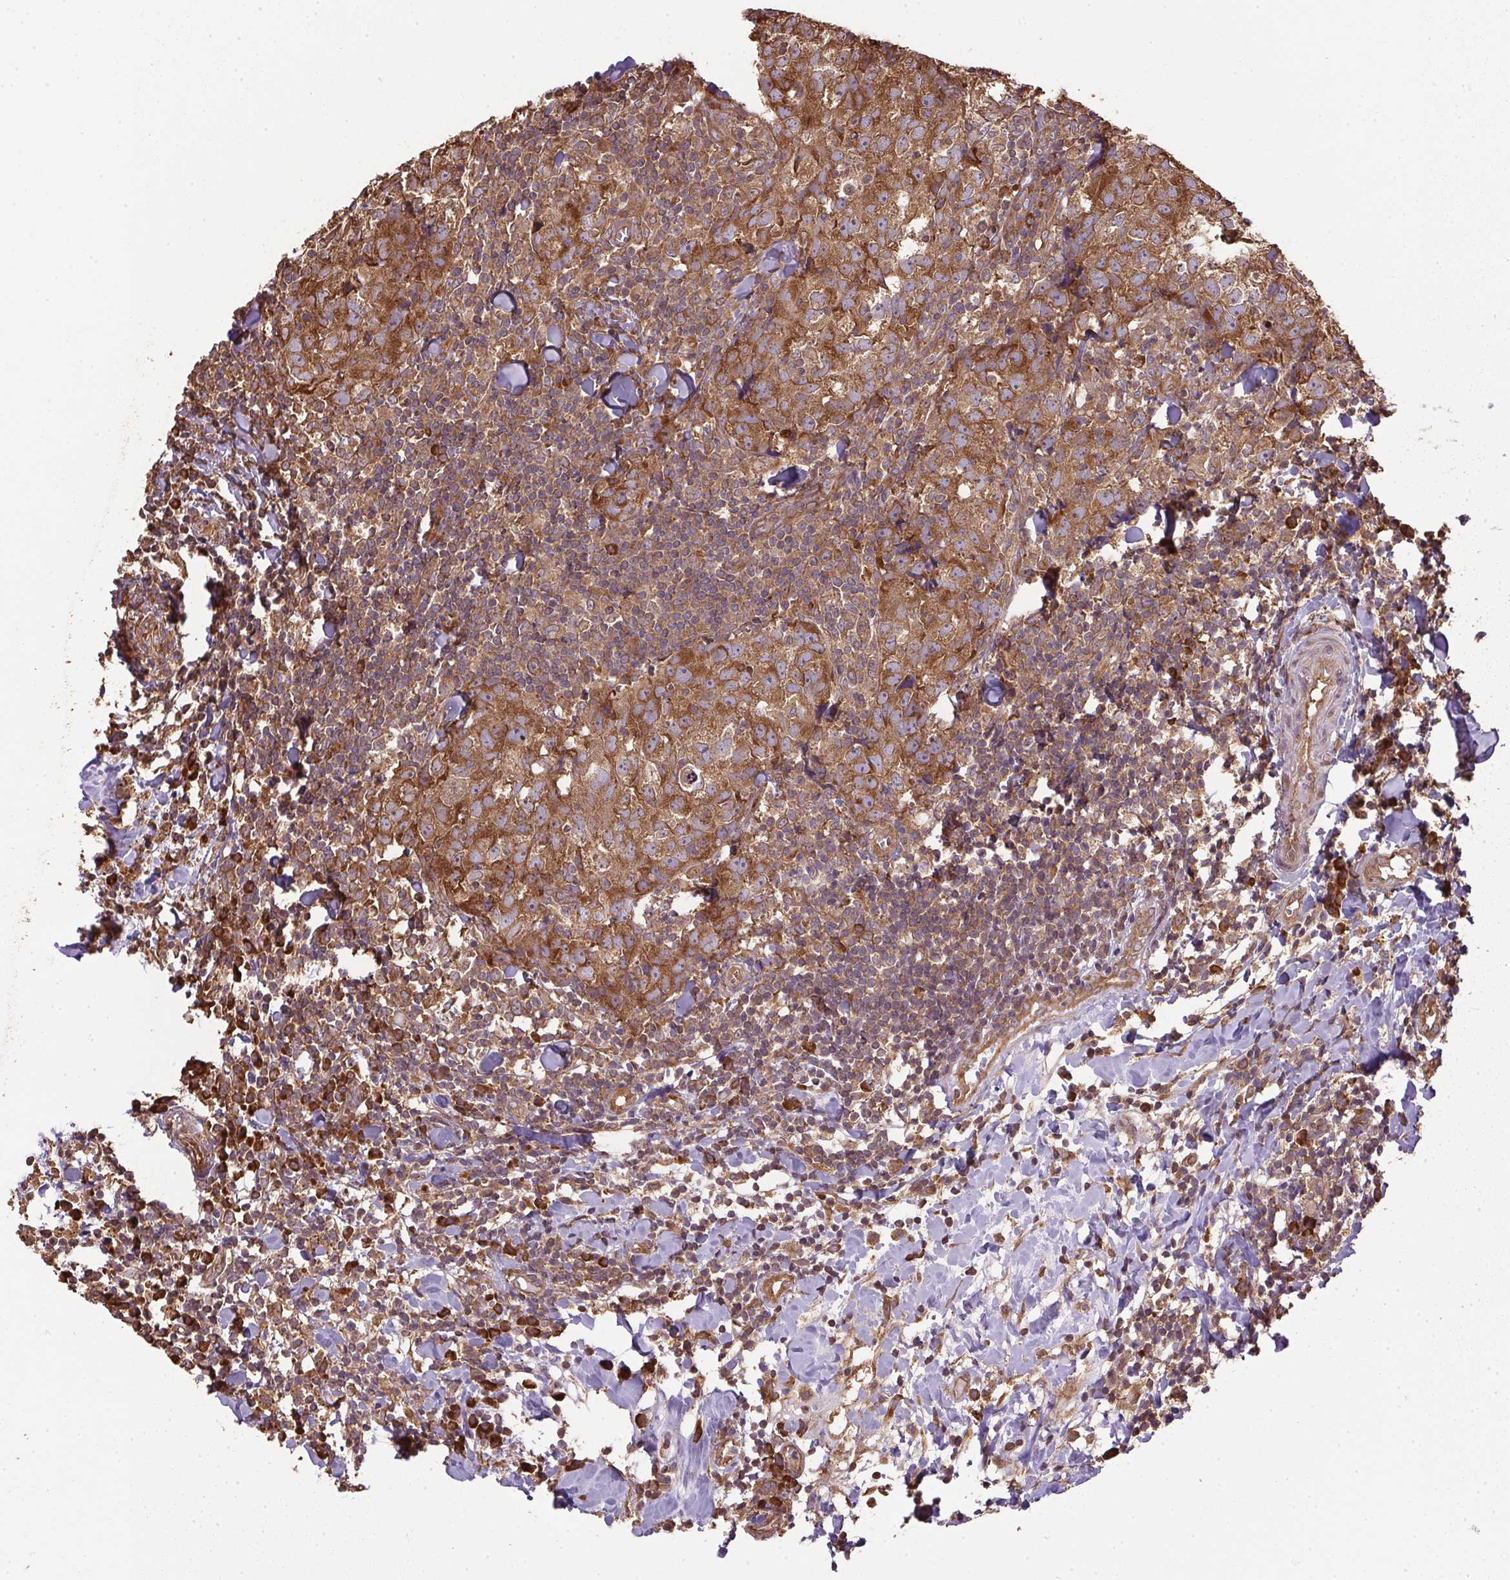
{"staining": {"intensity": "strong", "quantity": ">75%", "location": "cytoplasmic/membranous"}, "tissue": "breast cancer", "cell_type": "Tumor cells", "image_type": "cancer", "snomed": [{"axis": "morphology", "description": "Duct carcinoma"}, {"axis": "topography", "description": "Breast"}], "caption": "Brown immunohistochemical staining in human breast cancer displays strong cytoplasmic/membranous staining in approximately >75% of tumor cells.", "gene": "EIF2S1", "patient": {"sex": "female", "age": 30}}